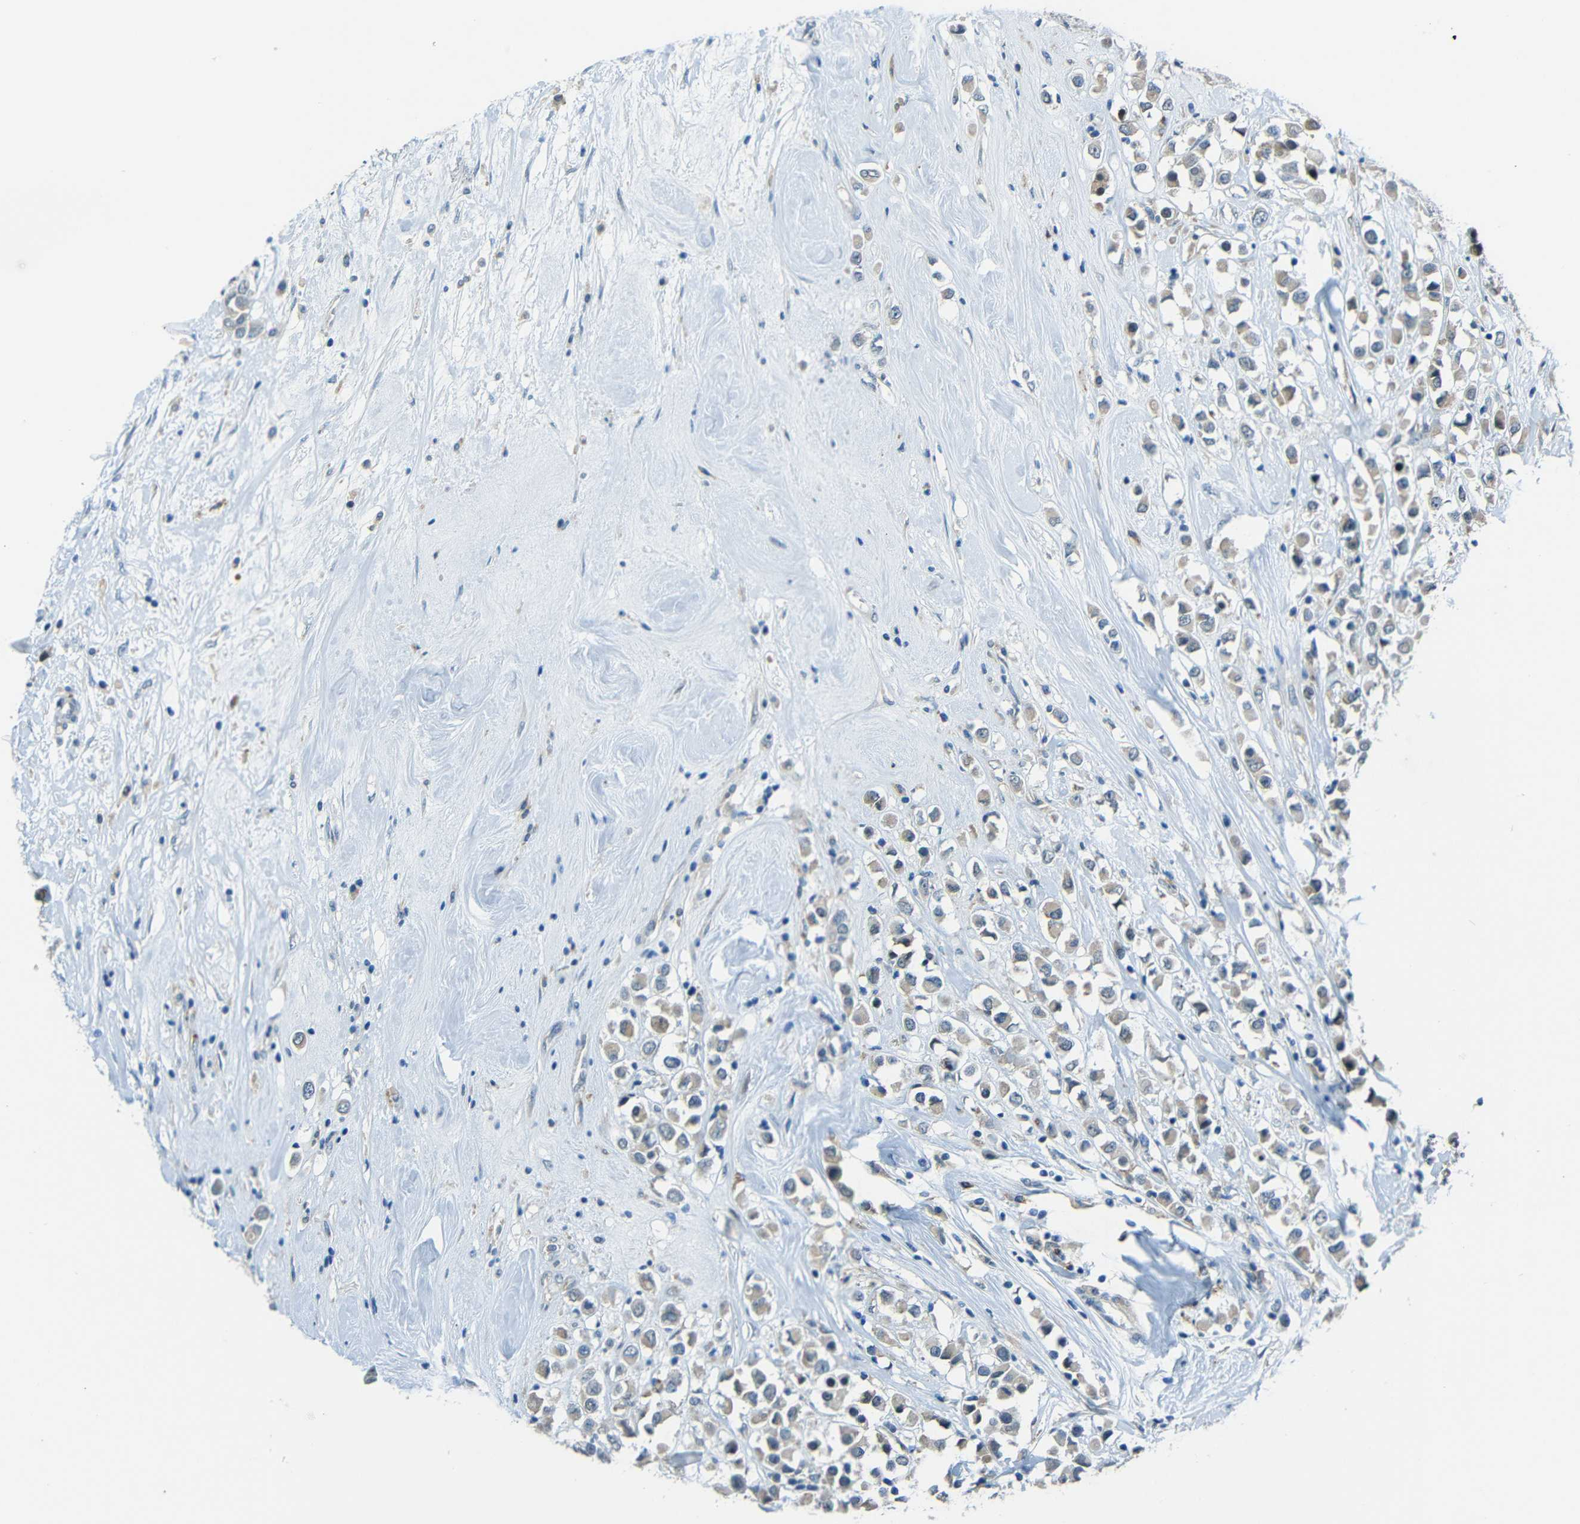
{"staining": {"intensity": "weak", "quantity": "25%-75%", "location": "cytoplasmic/membranous"}, "tissue": "breast cancer", "cell_type": "Tumor cells", "image_type": "cancer", "snomed": [{"axis": "morphology", "description": "Duct carcinoma"}, {"axis": "topography", "description": "Breast"}], "caption": "Immunohistochemistry histopathology image of breast intraductal carcinoma stained for a protein (brown), which shows low levels of weak cytoplasmic/membranous expression in approximately 25%-75% of tumor cells.", "gene": "ANKRD22", "patient": {"sex": "female", "age": 61}}